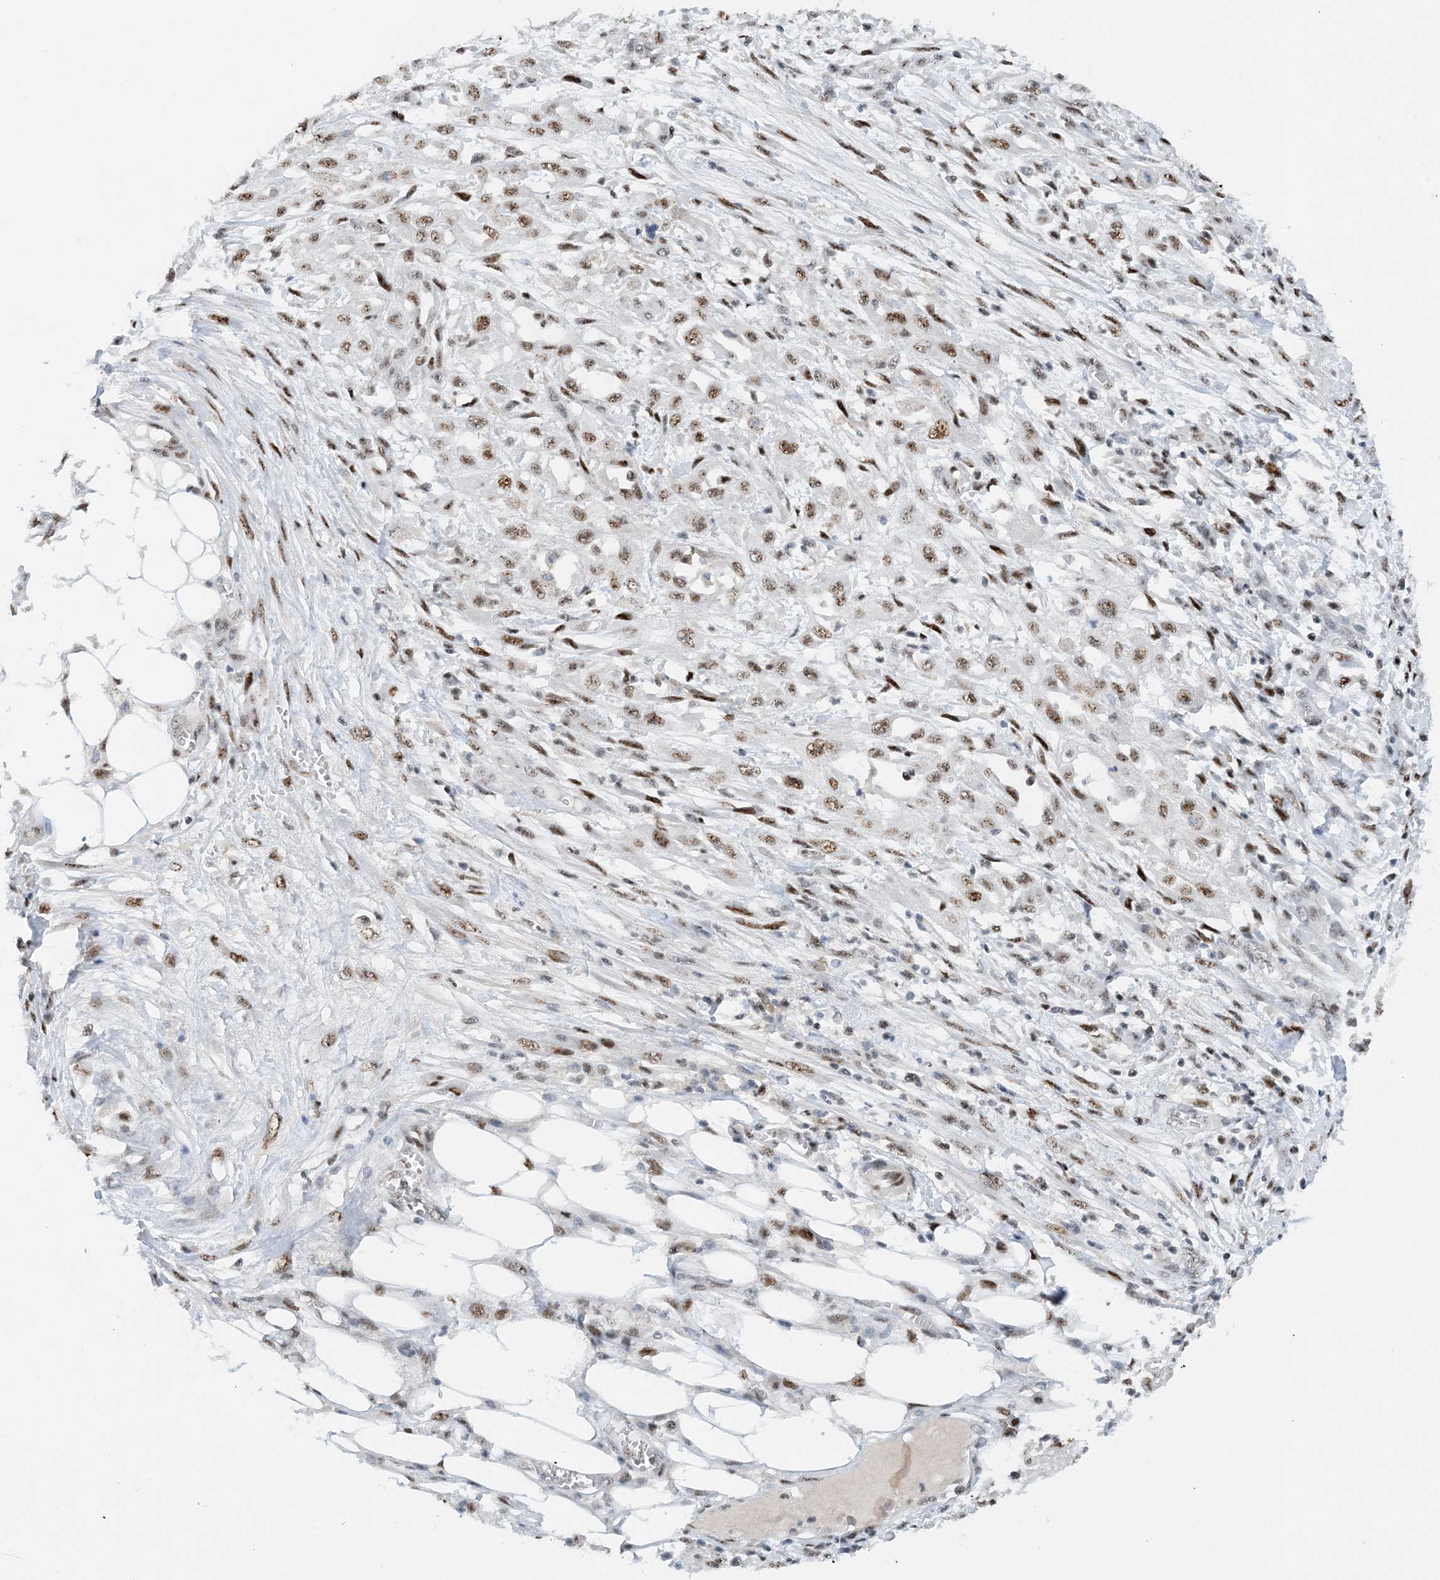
{"staining": {"intensity": "moderate", "quantity": ">75%", "location": "nuclear"}, "tissue": "skin cancer", "cell_type": "Tumor cells", "image_type": "cancer", "snomed": [{"axis": "morphology", "description": "Squamous cell carcinoma, NOS"}, {"axis": "morphology", "description": "Squamous cell carcinoma, metastatic, NOS"}, {"axis": "topography", "description": "Skin"}, {"axis": "topography", "description": "Lymph node"}], "caption": "Immunohistochemistry staining of skin cancer, which reveals medium levels of moderate nuclear positivity in about >75% of tumor cells indicating moderate nuclear protein staining. The staining was performed using DAB (3,3'-diaminobenzidine) (brown) for protein detection and nuclei were counterstained in hematoxylin (blue).", "gene": "HEMK1", "patient": {"sex": "male", "age": 75}}